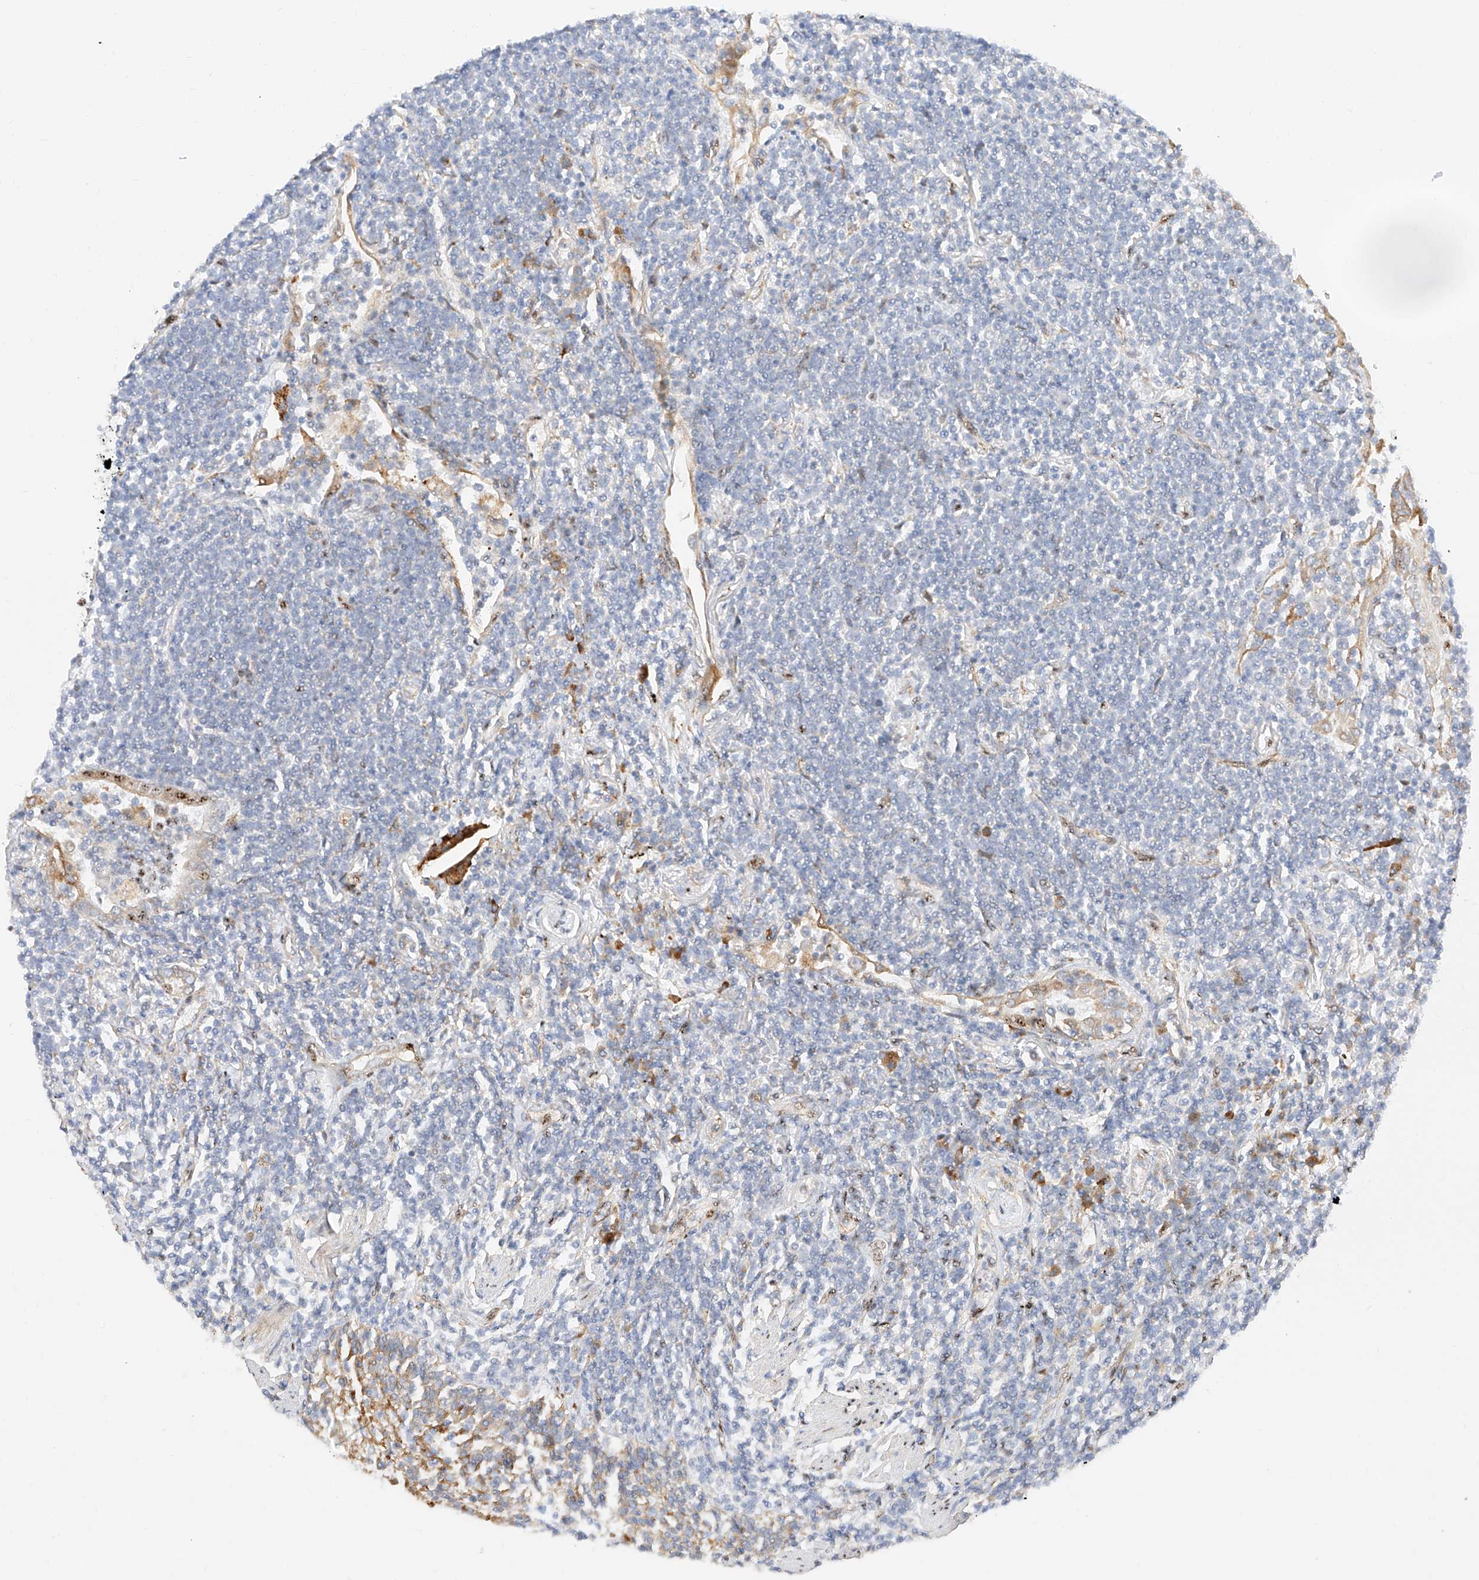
{"staining": {"intensity": "moderate", "quantity": "<25%", "location": "nuclear"}, "tissue": "lymphoma", "cell_type": "Tumor cells", "image_type": "cancer", "snomed": [{"axis": "morphology", "description": "Malignant lymphoma, non-Hodgkin's type, Low grade"}, {"axis": "topography", "description": "Lung"}], "caption": "Tumor cells show low levels of moderate nuclear staining in about <25% of cells in human low-grade malignant lymphoma, non-Hodgkin's type. The protein of interest is shown in brown color, while the nuclei are stained blue.", "gene": "ATXN7L2", "patient": {"sex": "female", "age": 71}}